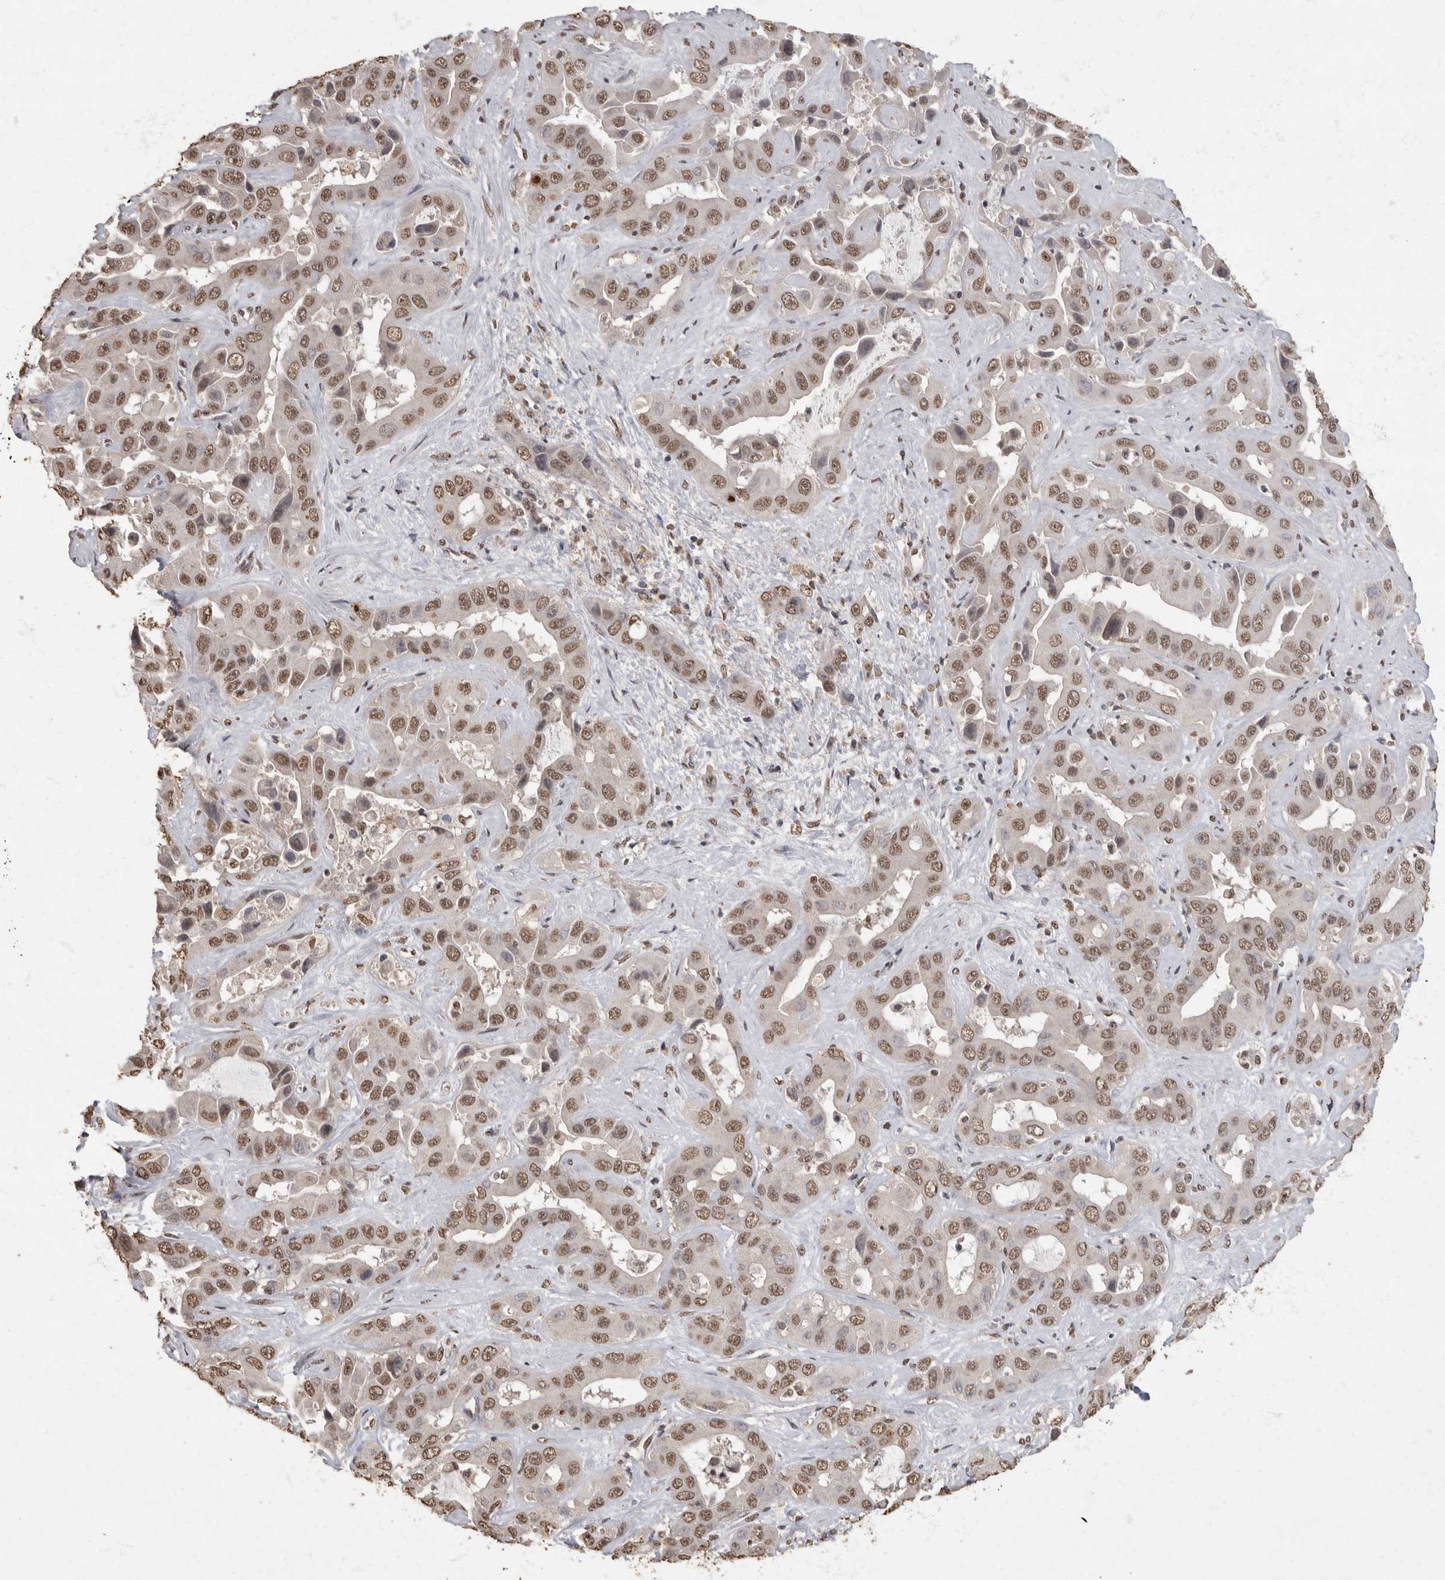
{"staining": {"intensity": "moderate", "quantity": ">75%", "location": "nuclear"}, "tissue": "liver cancer", "cell_type": "Tumor cells", "image_type": "cancer", "snomed": [{"axis": "morphology", "description": "Cholangiocarcinoma"}, {"axis": "topography", "description": "Liver"}], "caption": "Tumor cells reveal medium levels of moderate nuclear expression in approximately >75% of cells in human liver cancer (cholangiocarcinoma). (IHC, brightfield microscopy, high magnification).", "gene": "NBL1", "patient": {"sex": "female", "age": 52}}